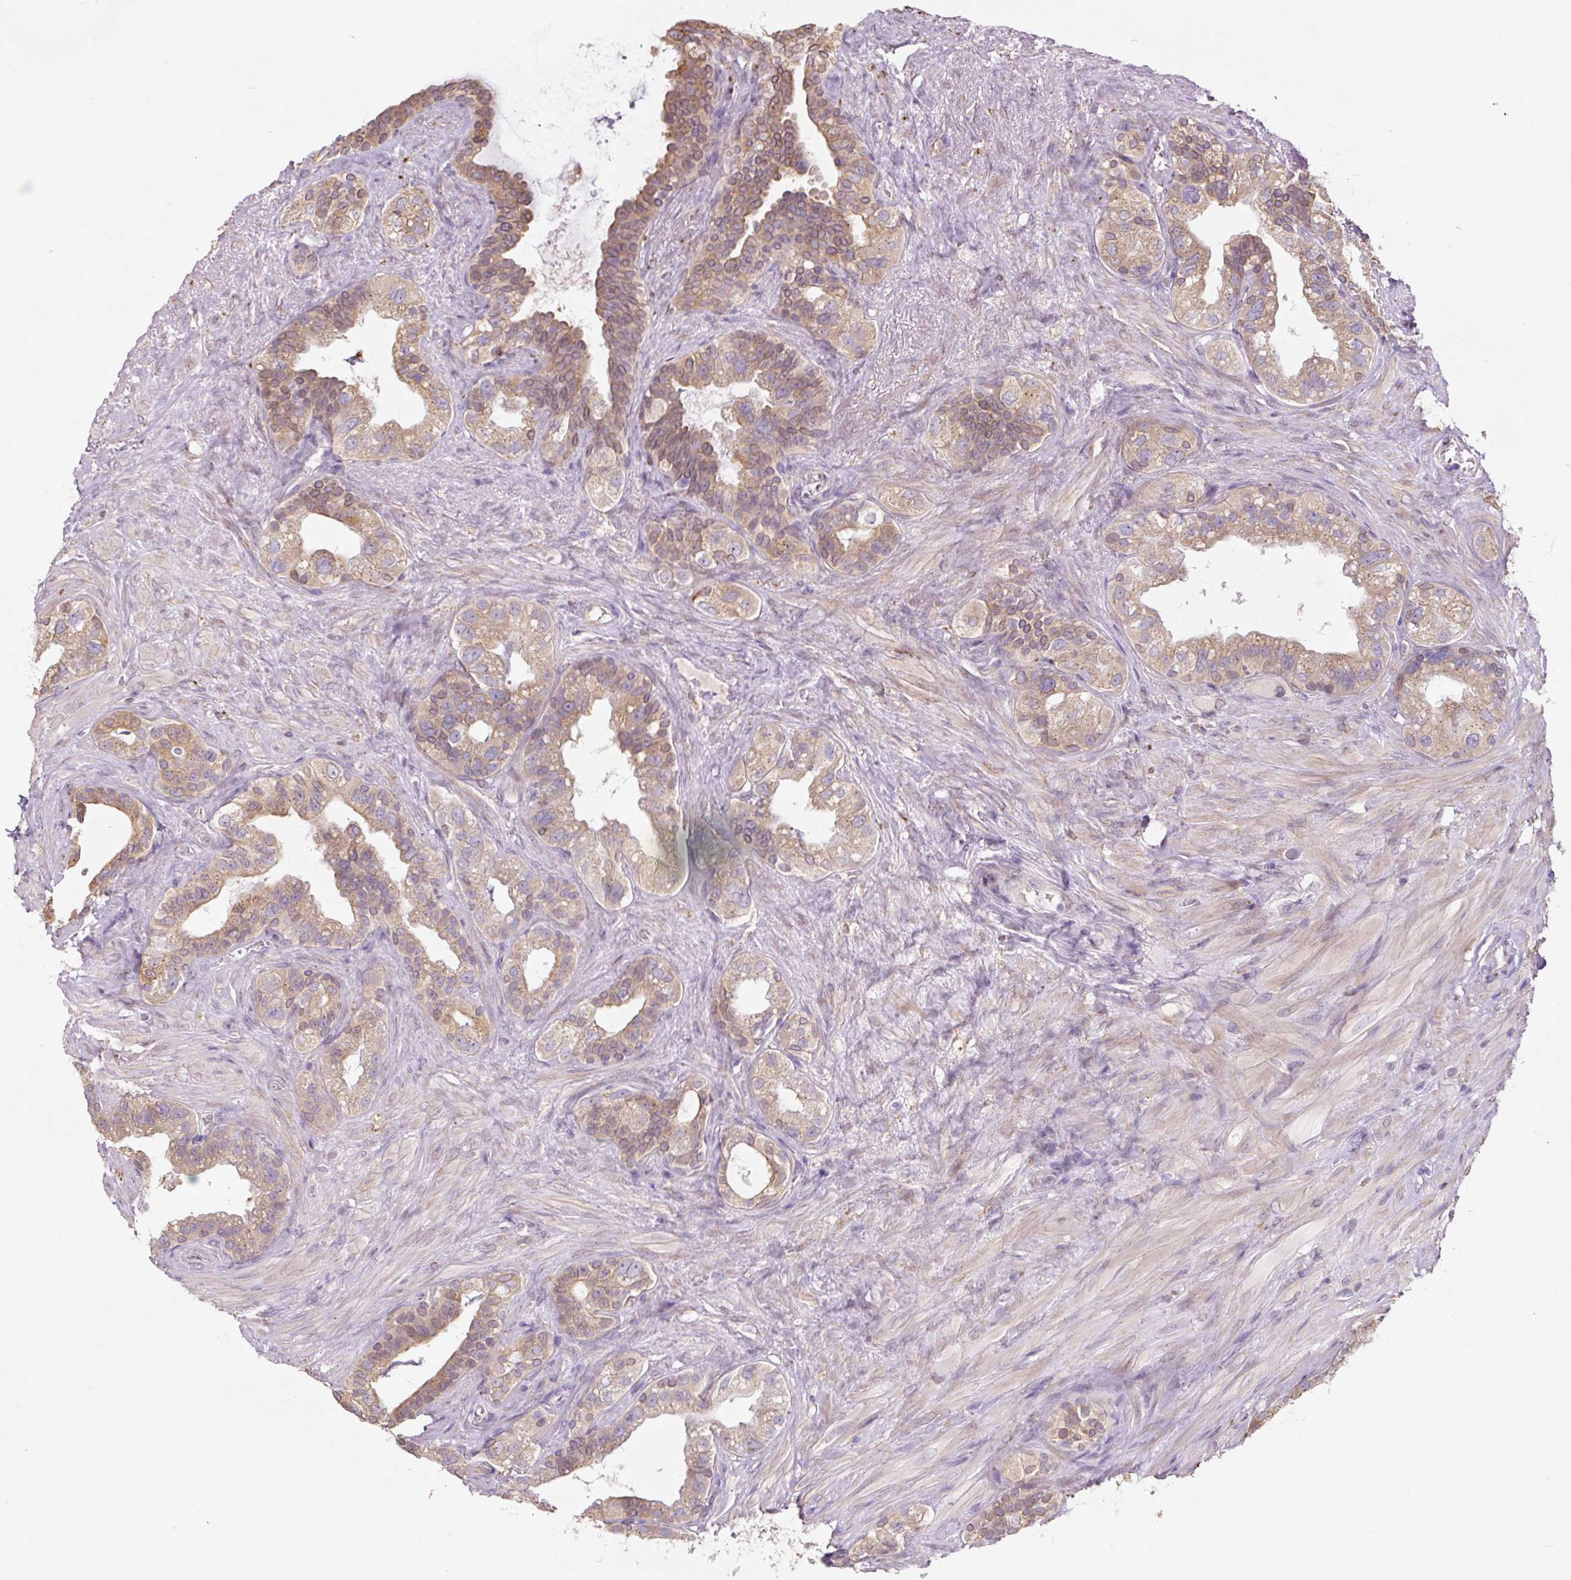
{"staining": {"intensity": "weak", "quantity": "25%-75%", "location": "cytoplasmic/membranous"}, "tissue": "seminal vesicle", "cell_type": "Glandular cells", "image_type": "normal", "snomed": [{"axis": "morphology", "description": "Normal tissue, NOS"}, {"axis": "topography", "description": "Seminal veicle"}, {"axis": "topography", "description": "Peripheral nerve tissue"}], "caption": "The photomicrograph demonstrates immunohistochemical staining of unremarkable seminal vesicle. There is weak cytoplasmic/membranous expression is appreciated in approximately 25%-75% of glandular cells.", "gene": "ASRGL1", "patient": {"sex": "male", "age": 76}}